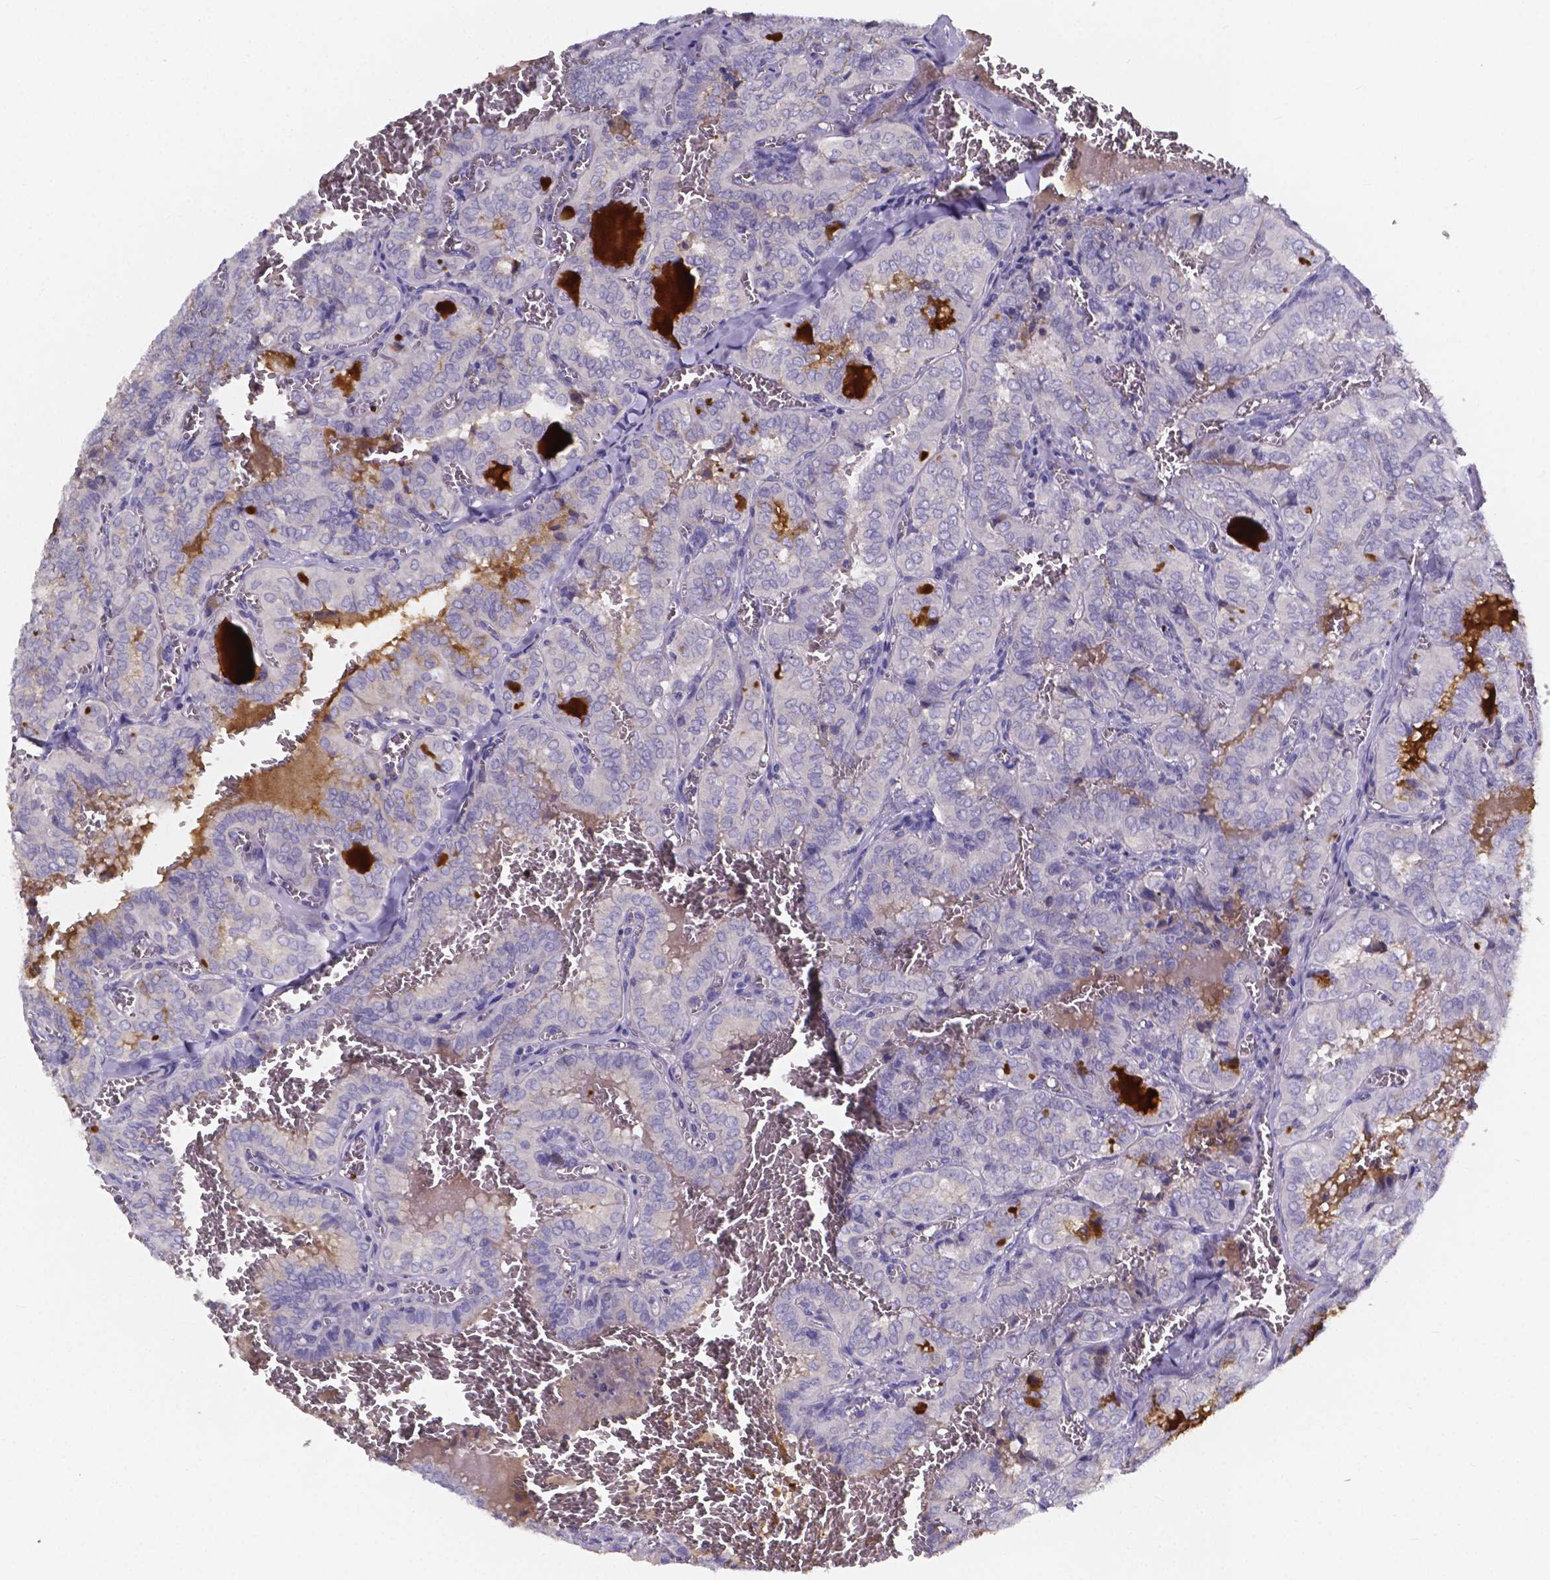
{"staining": {"intensity": "negative", "quantity": "none", "location": "none"}, "tissue": "thyroid cancer", "cell_type": "Tumor cells", "image_type": "cancer", "snomed": [{"axis": "morphology", "description": "Papillary adenocarcinoma, NOS"}, {"axis": "topography", "description": "Thyroid gland"}], "caption": "The immunohistochemistry photomicrograph has no significant staining in tumor cells of thyroid cancer tissue. (DAB immunohistochemistry with hematoxylin counter stain).", "gene": "SPOCD1", "patient": {"sex": "female", "age": 41}}